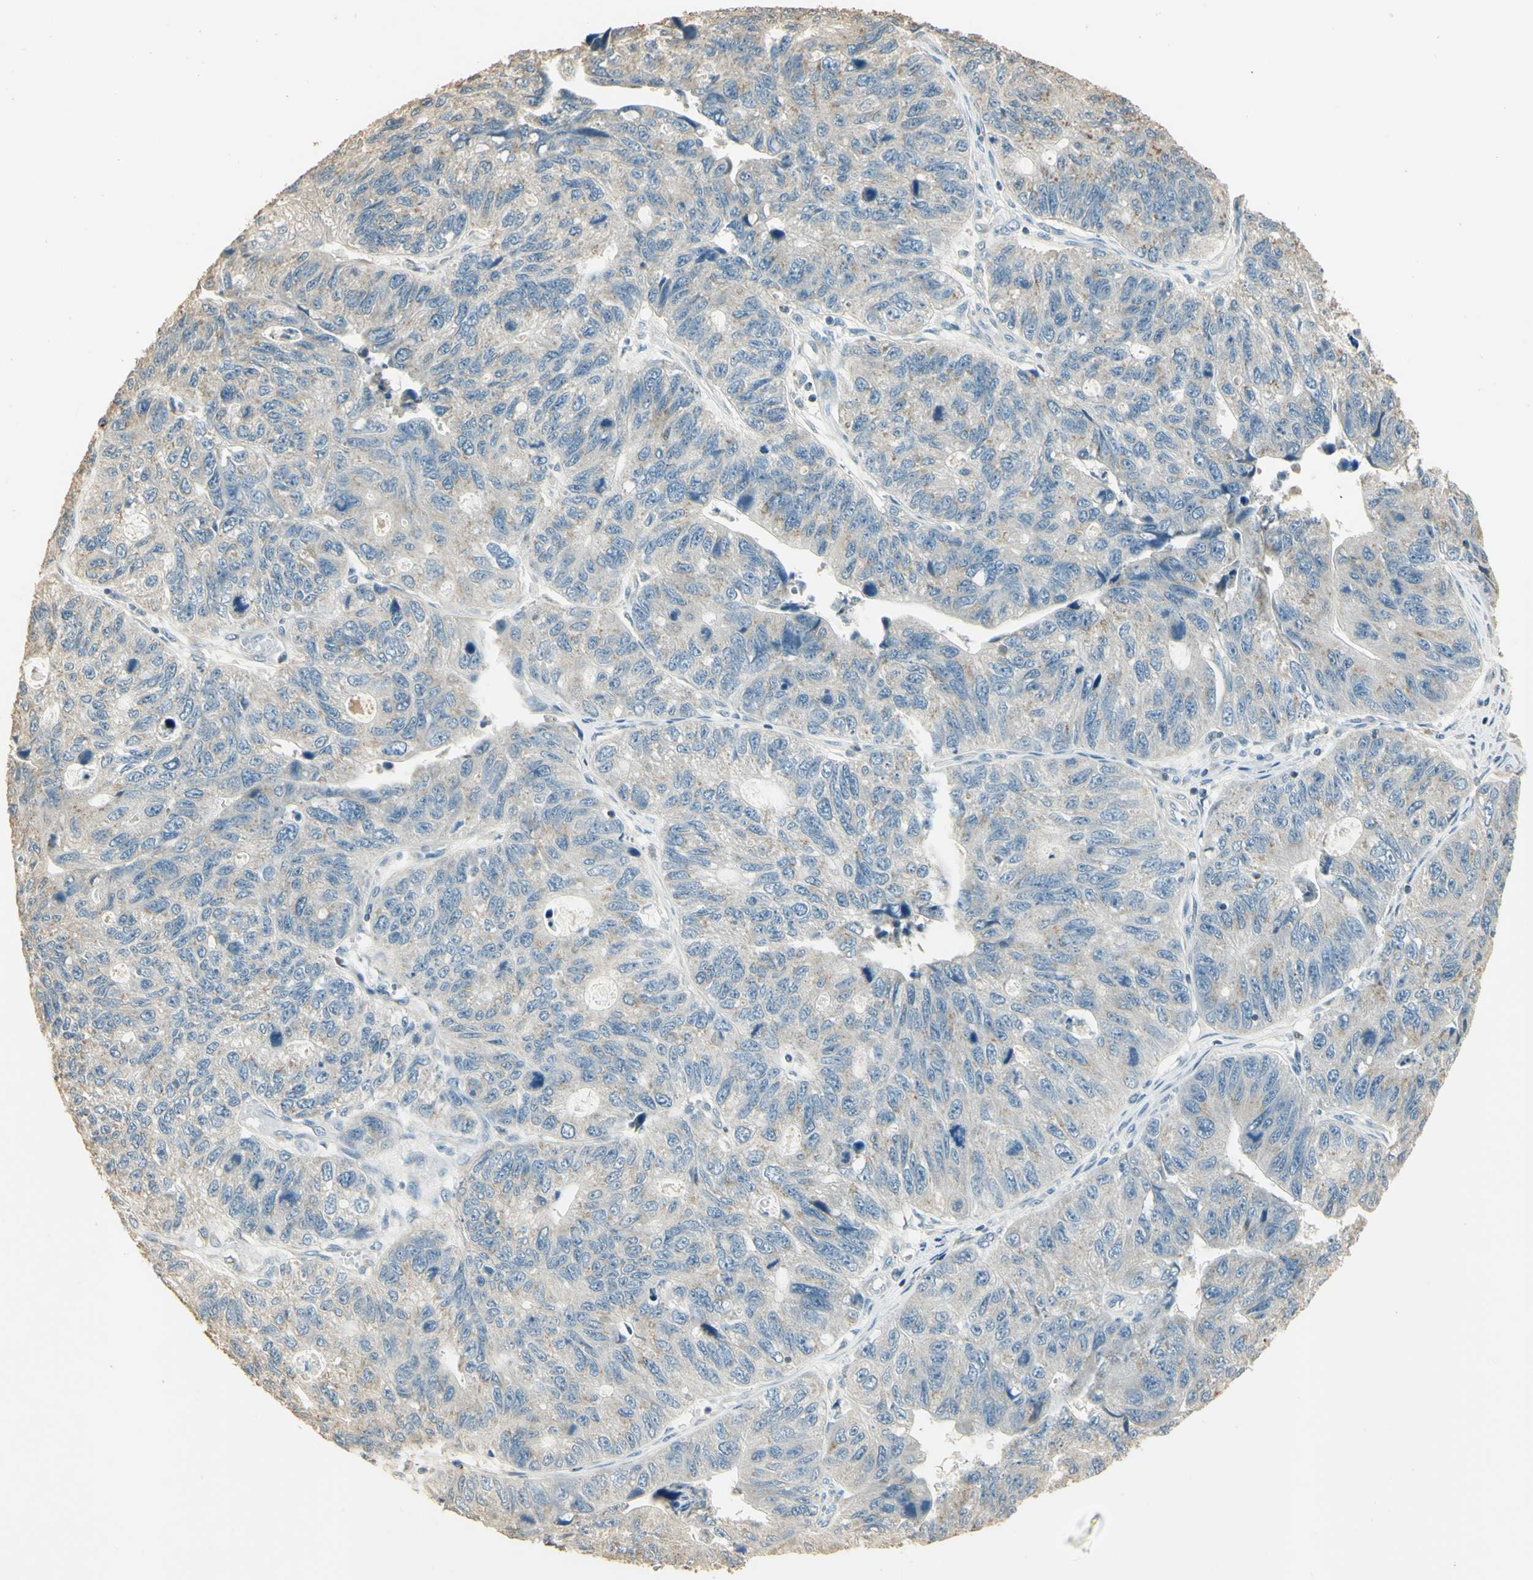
{"staining": {"intensity": "weak", "quantity": "25%-75%", "location": "cytoplasmic/membranous"}, "tissue": "stomach cancer", "cell_type": "Tumor cells", "image_type": "cancer", "snomed": [{"axis": "morphology", "description": "Adenocarcinoma, NOS"}, {"axis": "topography", "description": "Stomach"}], "caption": "Brown immunohistochemical staining in human adenocarcinoma (stomach) reveals weak cytoplasmic/membranous positivity in approximately 25%-75% of tumor cells. Ihc stains the protein in brown and the nuclei are stained blue.", "gene": "UXS1", "patient": {"sex": "male", "age": 59}}